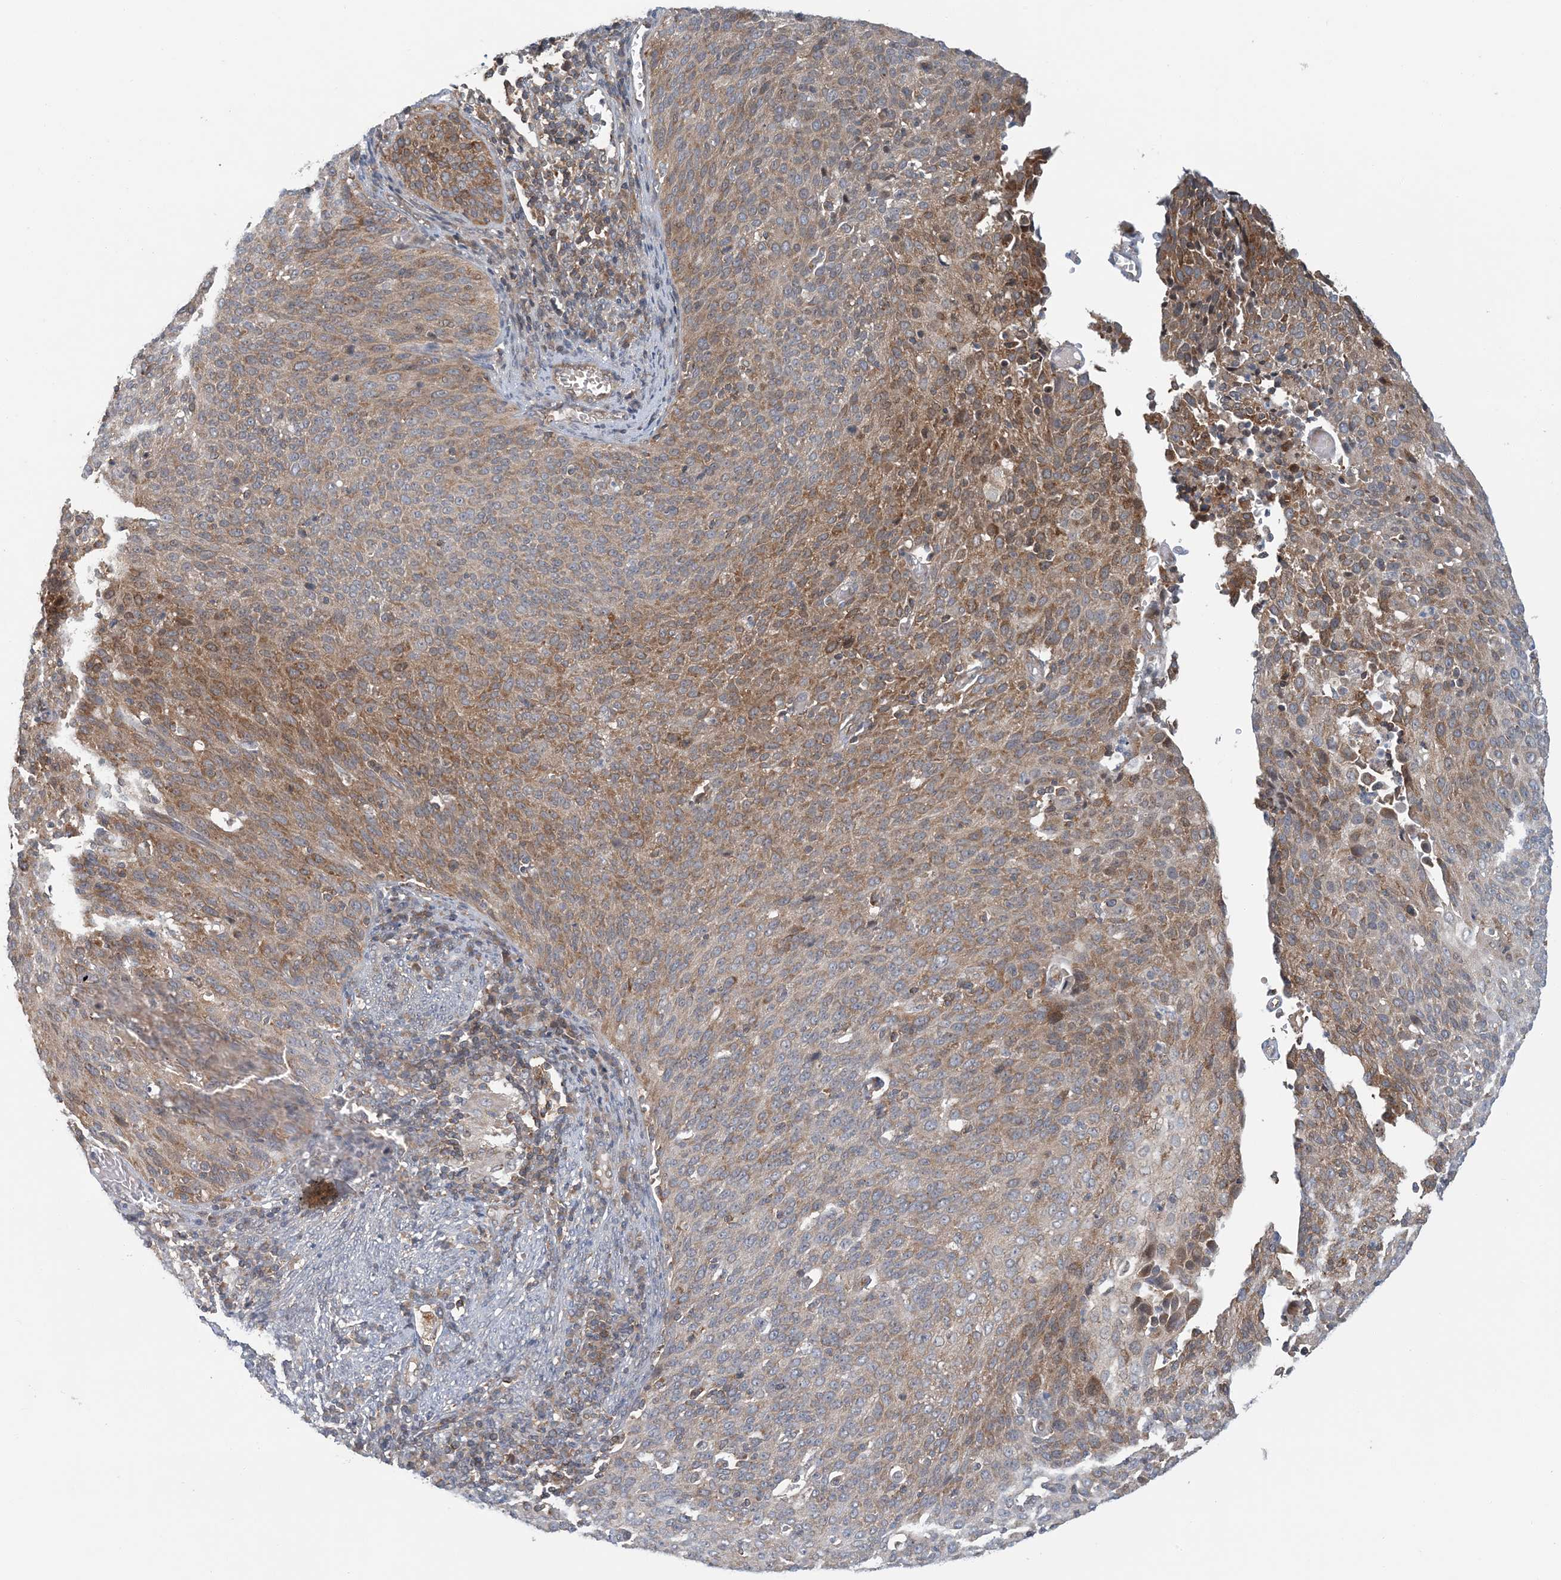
{"staining": {"intensity": "moderate", "quantity": ">75%", "location": "cytoplasmic/membranous"}, "tissue": "cervical cancer", "cell_type": "Tumor cells", "image_type": "cancer", "snomed": [{"axis": "morphology", "description": "Squamous cell carcinoma, NOS"}, {"axis": "topography", "description": "Cervix"}], "caption": "This image shows cervical squamous cell carcinoma stained with immunohistochemistry to label a protein in brown. The cytoplasmic/membranous of tumor cells show moderate positivity for the protein. Nuclei are counter-stained blue.", "gene": "ATP13A2", "patient": {"sex": "female", "age": 38}}